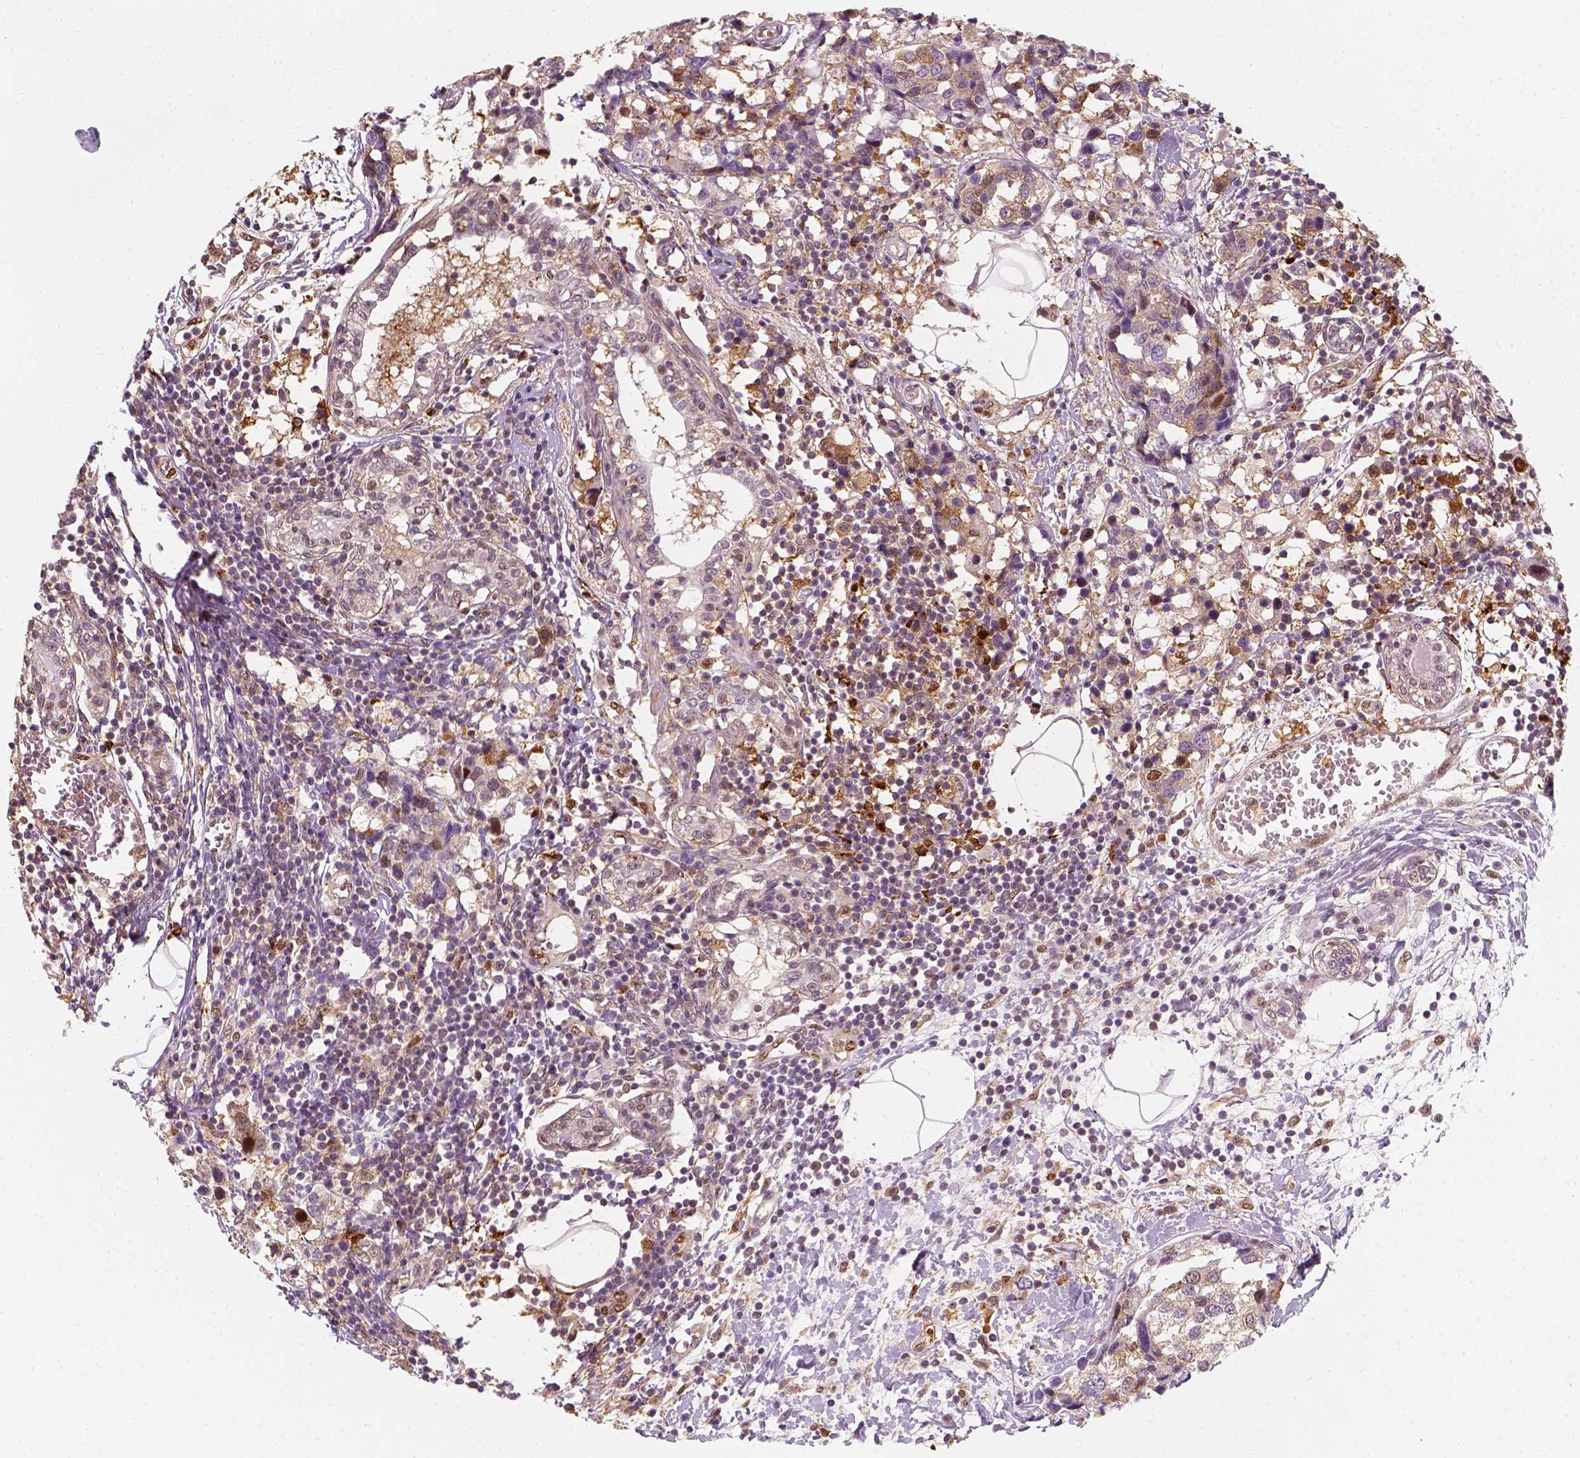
{"staining": {"intensity": "moderate", "quantity": "<25%", "location": "nuclear"}, "tissue": "breast cancer", "cell_type": "Tumor cells", "image_type": "cancer", "snomed": [{"axis": "morphology", "description": "Lobular carcinoma"}, {"axis": "topography", "description": "Breast"}], "caption": "IHC (DAB) staining of lobular carcinoma (breast) demonstrates moderate nuclear protein positivity in approximately <25% of tumor cells.", "gene": "SQSTM1", "patient": {"sex": "female", "age": 59}}